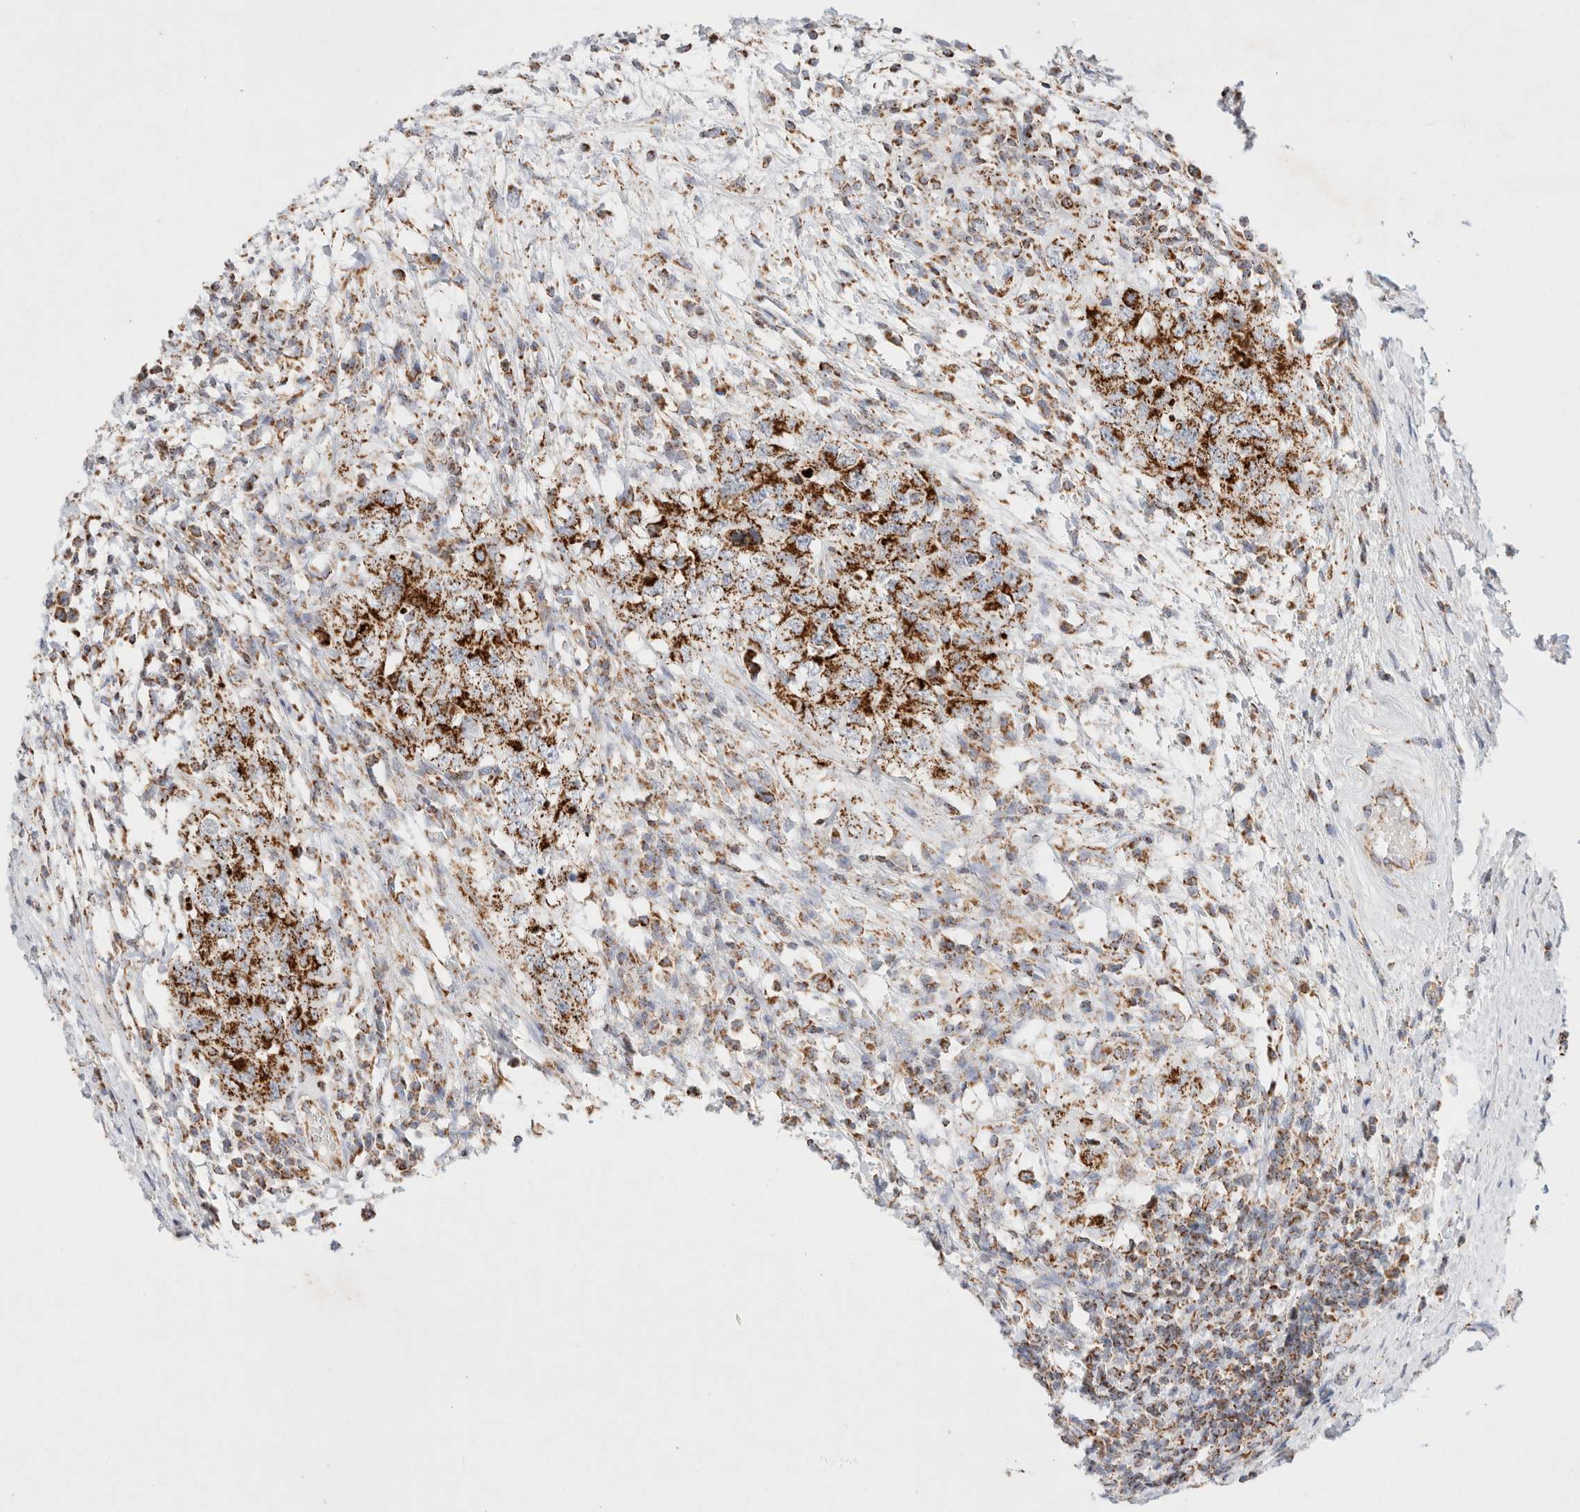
{"staining": {"intensity": "strong", "quantity": ">75%", "location": "cytoplasmic/membranous"}, "tissue": "testis cancer", "cell_type": "Tumor cells", "image_type": "cancer", "snomed": [{"axis": "morphology", "description": "Carcinoma, Embryonal, NOS"}, {"axis": "topography", "description": "Testis"}], "caption": "IHC (DAB) staining of embryonal carcinoma (testis) exhibits strong cytoplasmic/membranous protein positivity in about >75% of tumor cells.", "gene": "PHB2", "patient": {"sex": "male", "age": 26}}